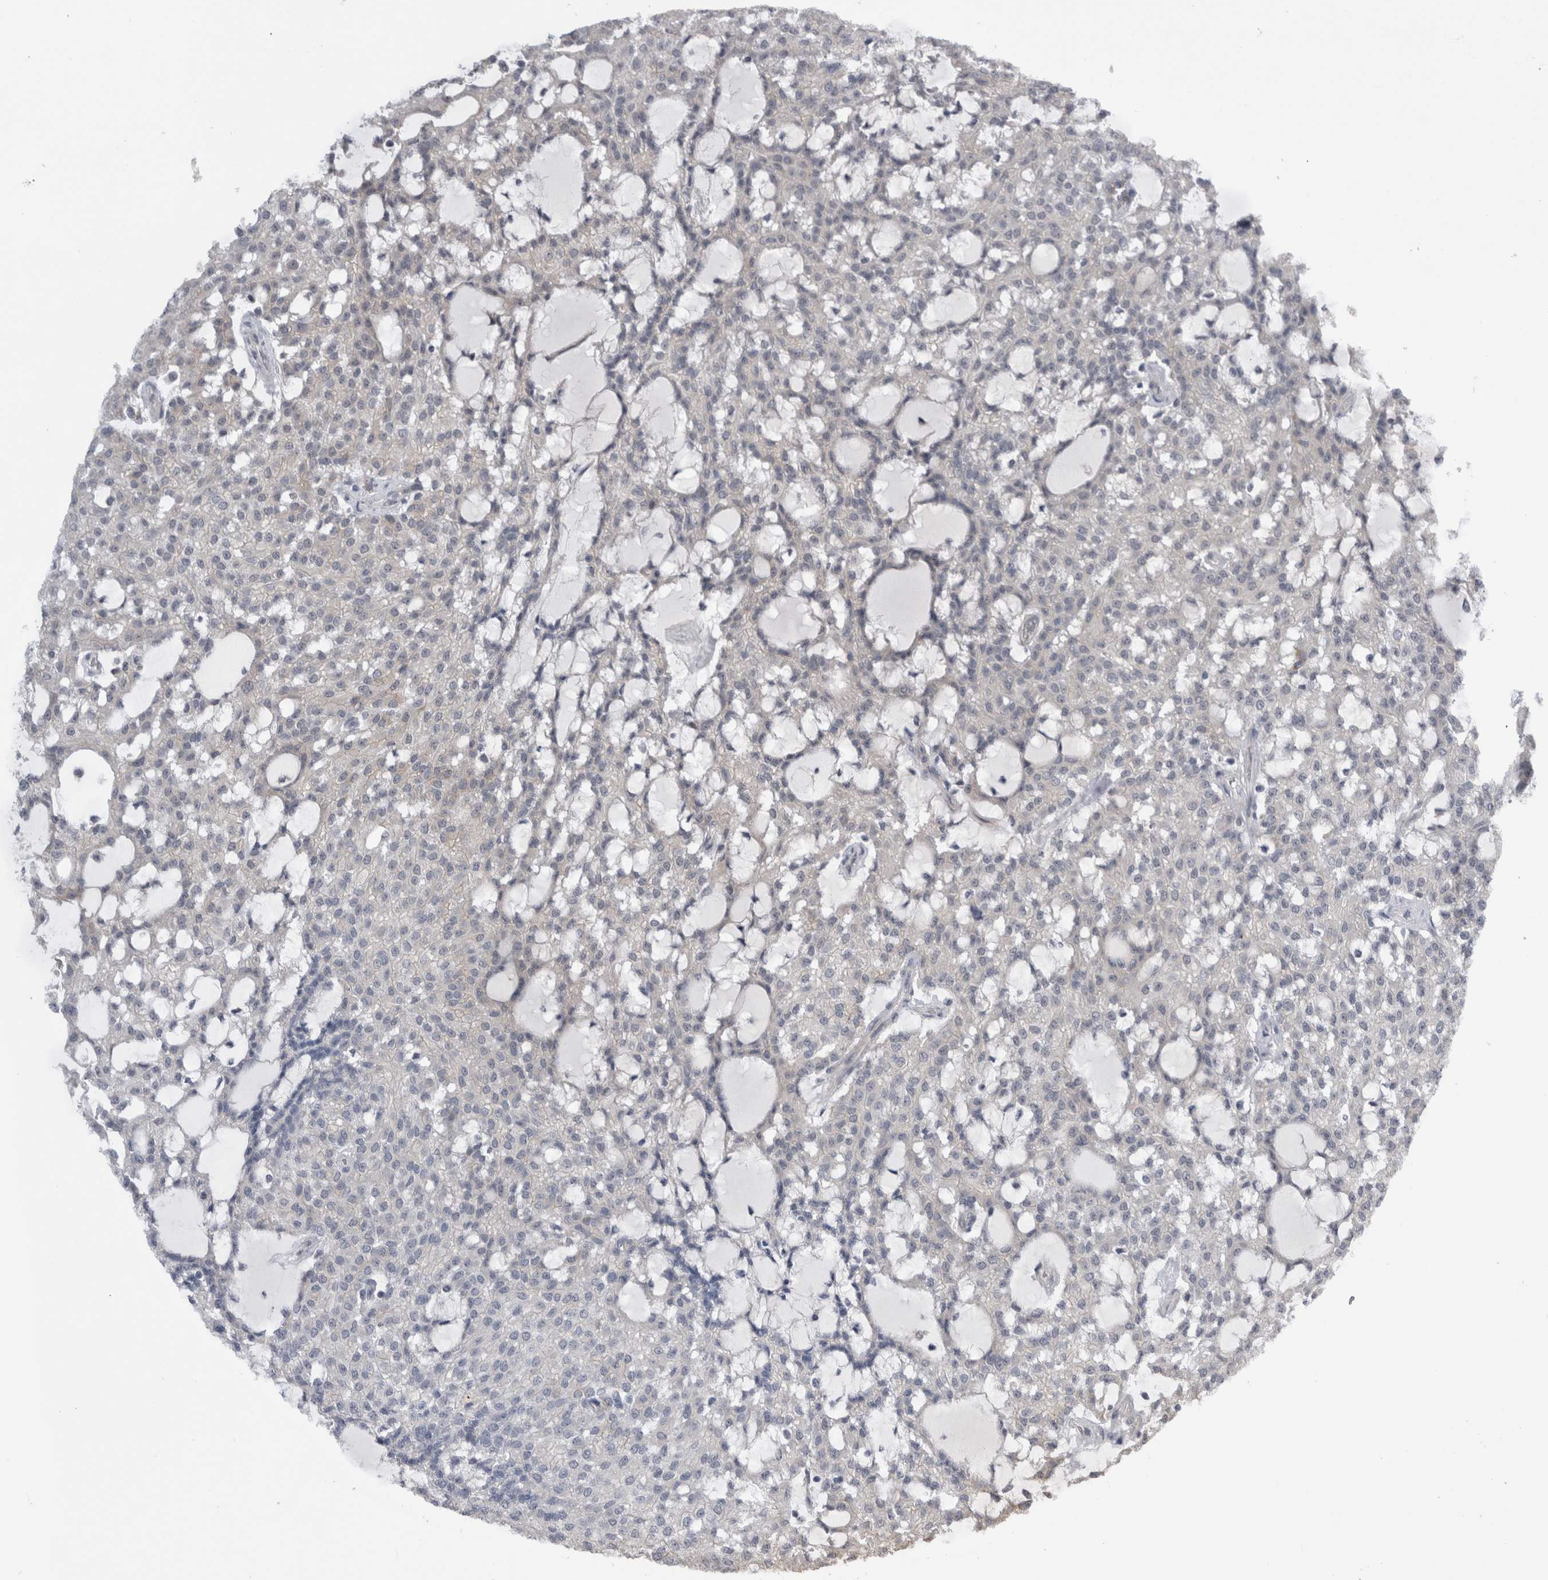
{"staining": {"intensity": "negative", "quantity": "none", "location": "none"}, "tissue": "renal cancer", "cell_type": "Tumor cells", "image_type": "cancer", "snomed": [{"axis": "morphology", "description": "Adenocarcinoma, NOS"}, {"axis": "topography", "description": "Kidney"}], "caption": "An image of renal cancer stained for a protein displays no brown staining in tumor cells.", "gene": "ARHGAP29", "patient": {"sex": "male", "age": 63}}